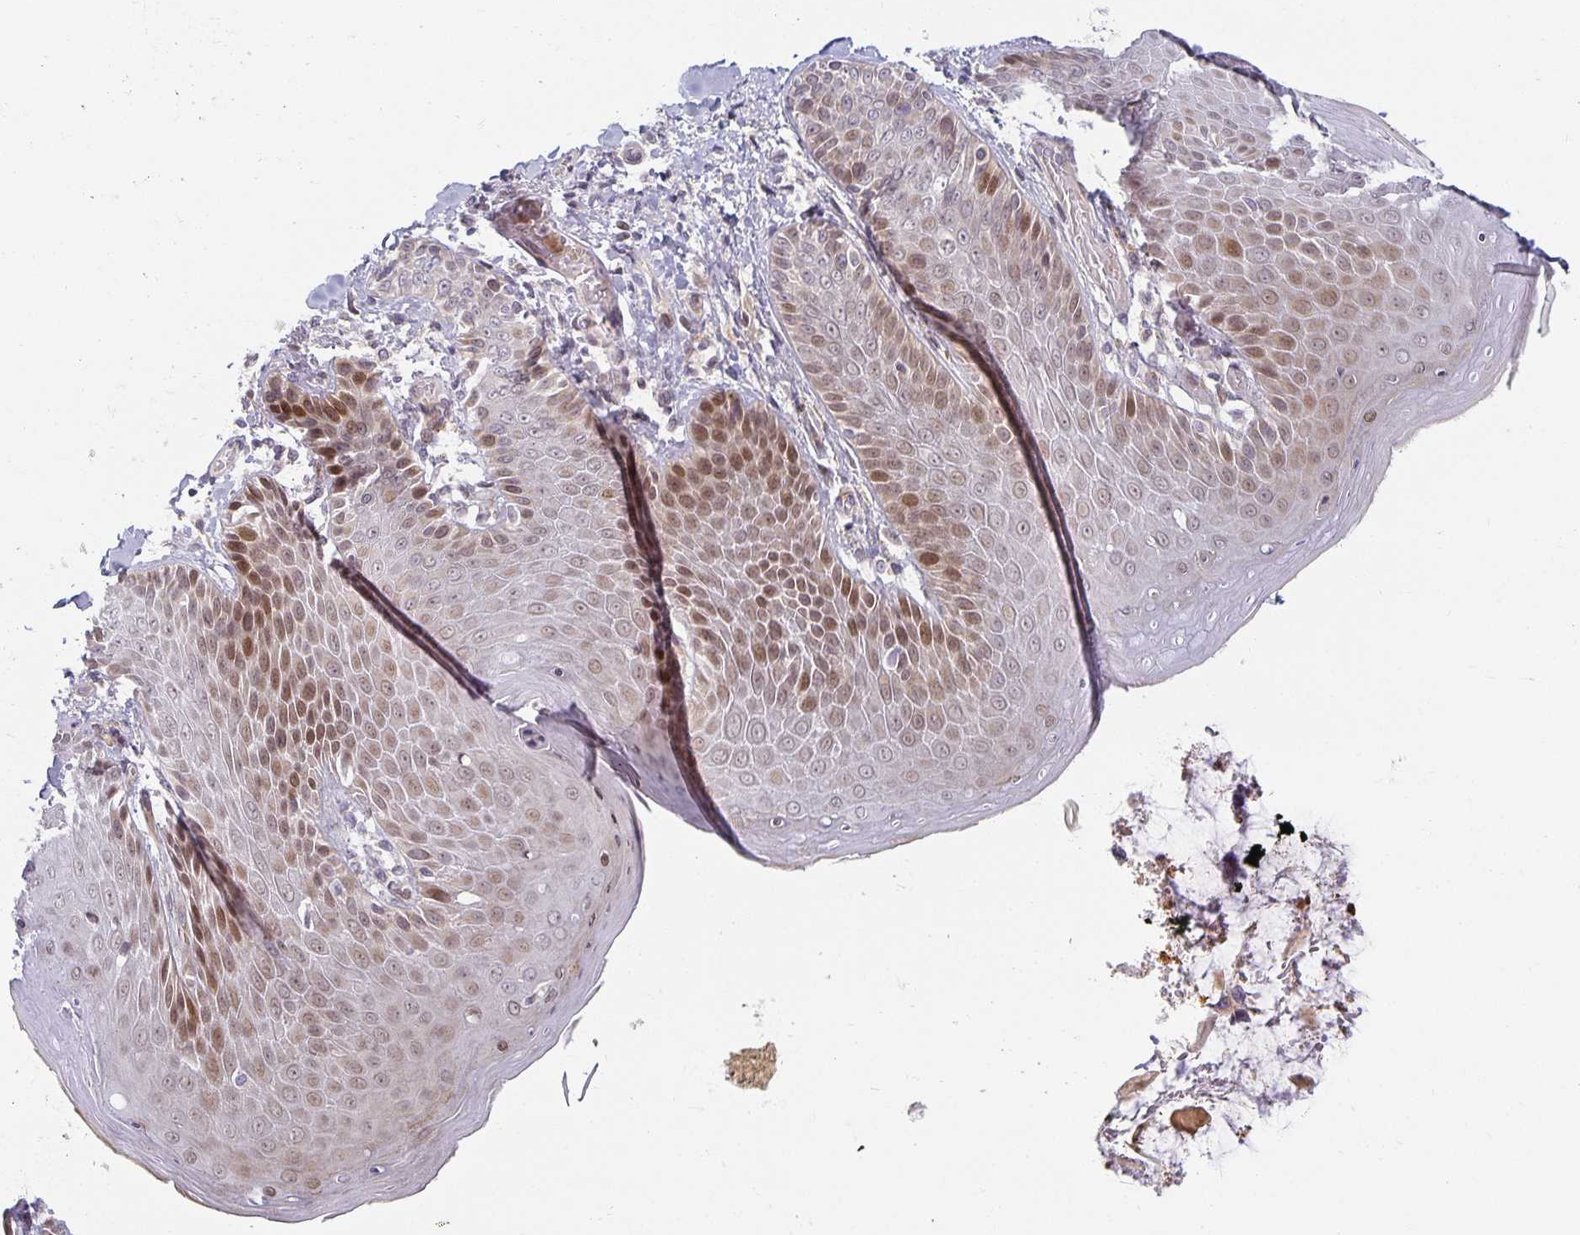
{"staining": {"intensity": "moderate", "quantity": "25%-75%", "location": "nuclear"}, "tissue": "skin", "cell_type": "Epidermal cells", "image_type": "normal", "snomed": [{"axis": "morphology", "description": "Normal tissue, NOS"}, {"axis": "topography", "description": "Anal"}, {"axis": "topography", "description": "Peripheral nerve tissue"}], "caption": "A photomicrograph showing moderate nuclear positivity in approximately 25%-75% of epidermal cells in normal skin, as visualized by brown immunohistochemical staining.", "gene": "EHF", "patient": {"sex": "male", "age": 51}}